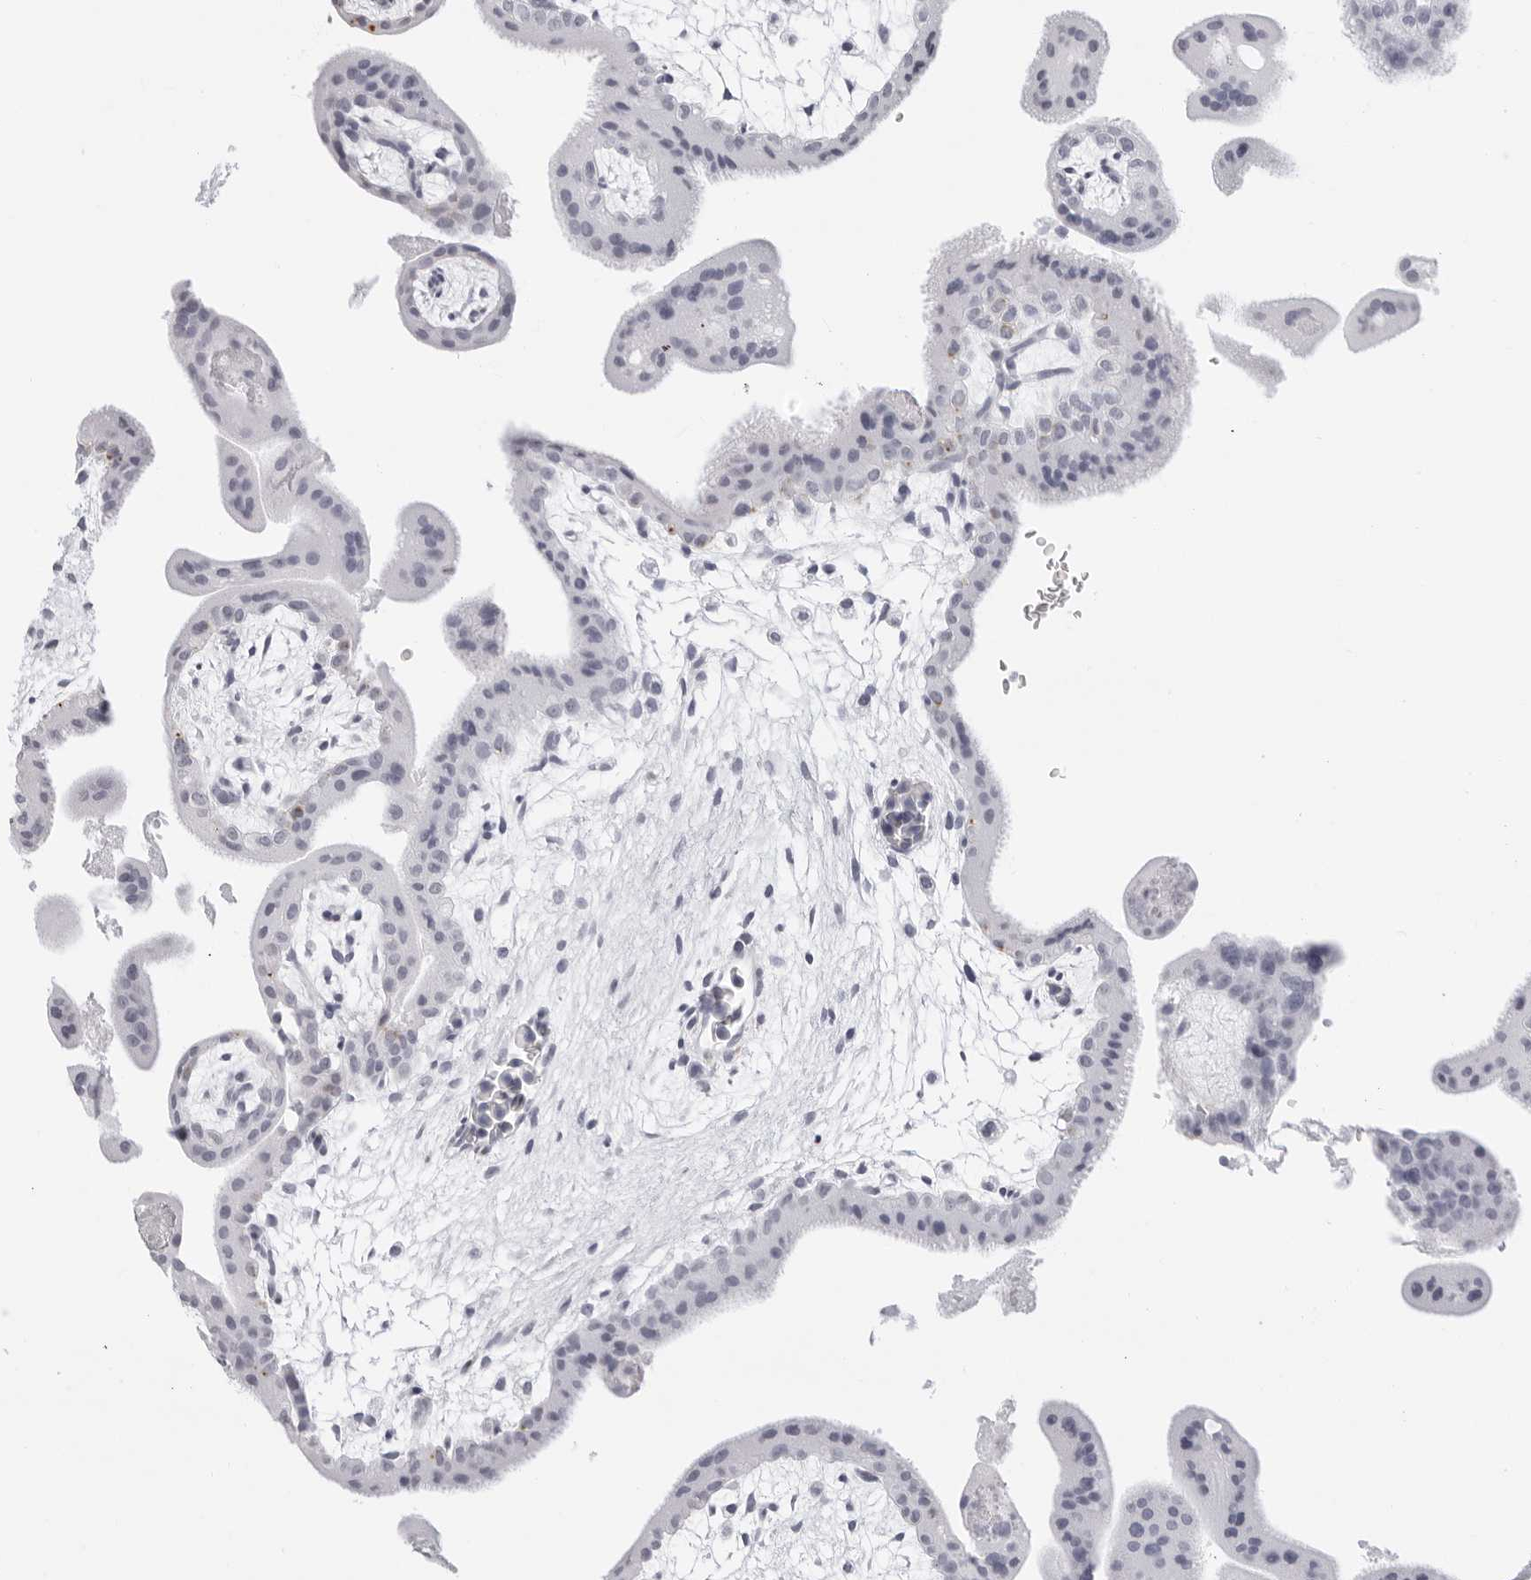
{"staining": {"intensity": "negative", "quantity": "none", "location": "none"}, "tissue": "placenta", "cell_type": "Decidual cells", "image_type": "normal", "snomed": [{"axis": "morphology", "description": "Normal tissue, NOS"}, {"axis": "topography", "description": "Placenta"}], "caption": "This micrograph is of unremarkable placenta stained with immunohistochemistry to label a protein in brown with the nuclei are counter-stained blue. There is no staining in decidual cells. (Immunohistochemistry, brightfield microscopy, high magnification).", "gene": "AGMAT", "patient": {"sex": "female", "age": 35}}